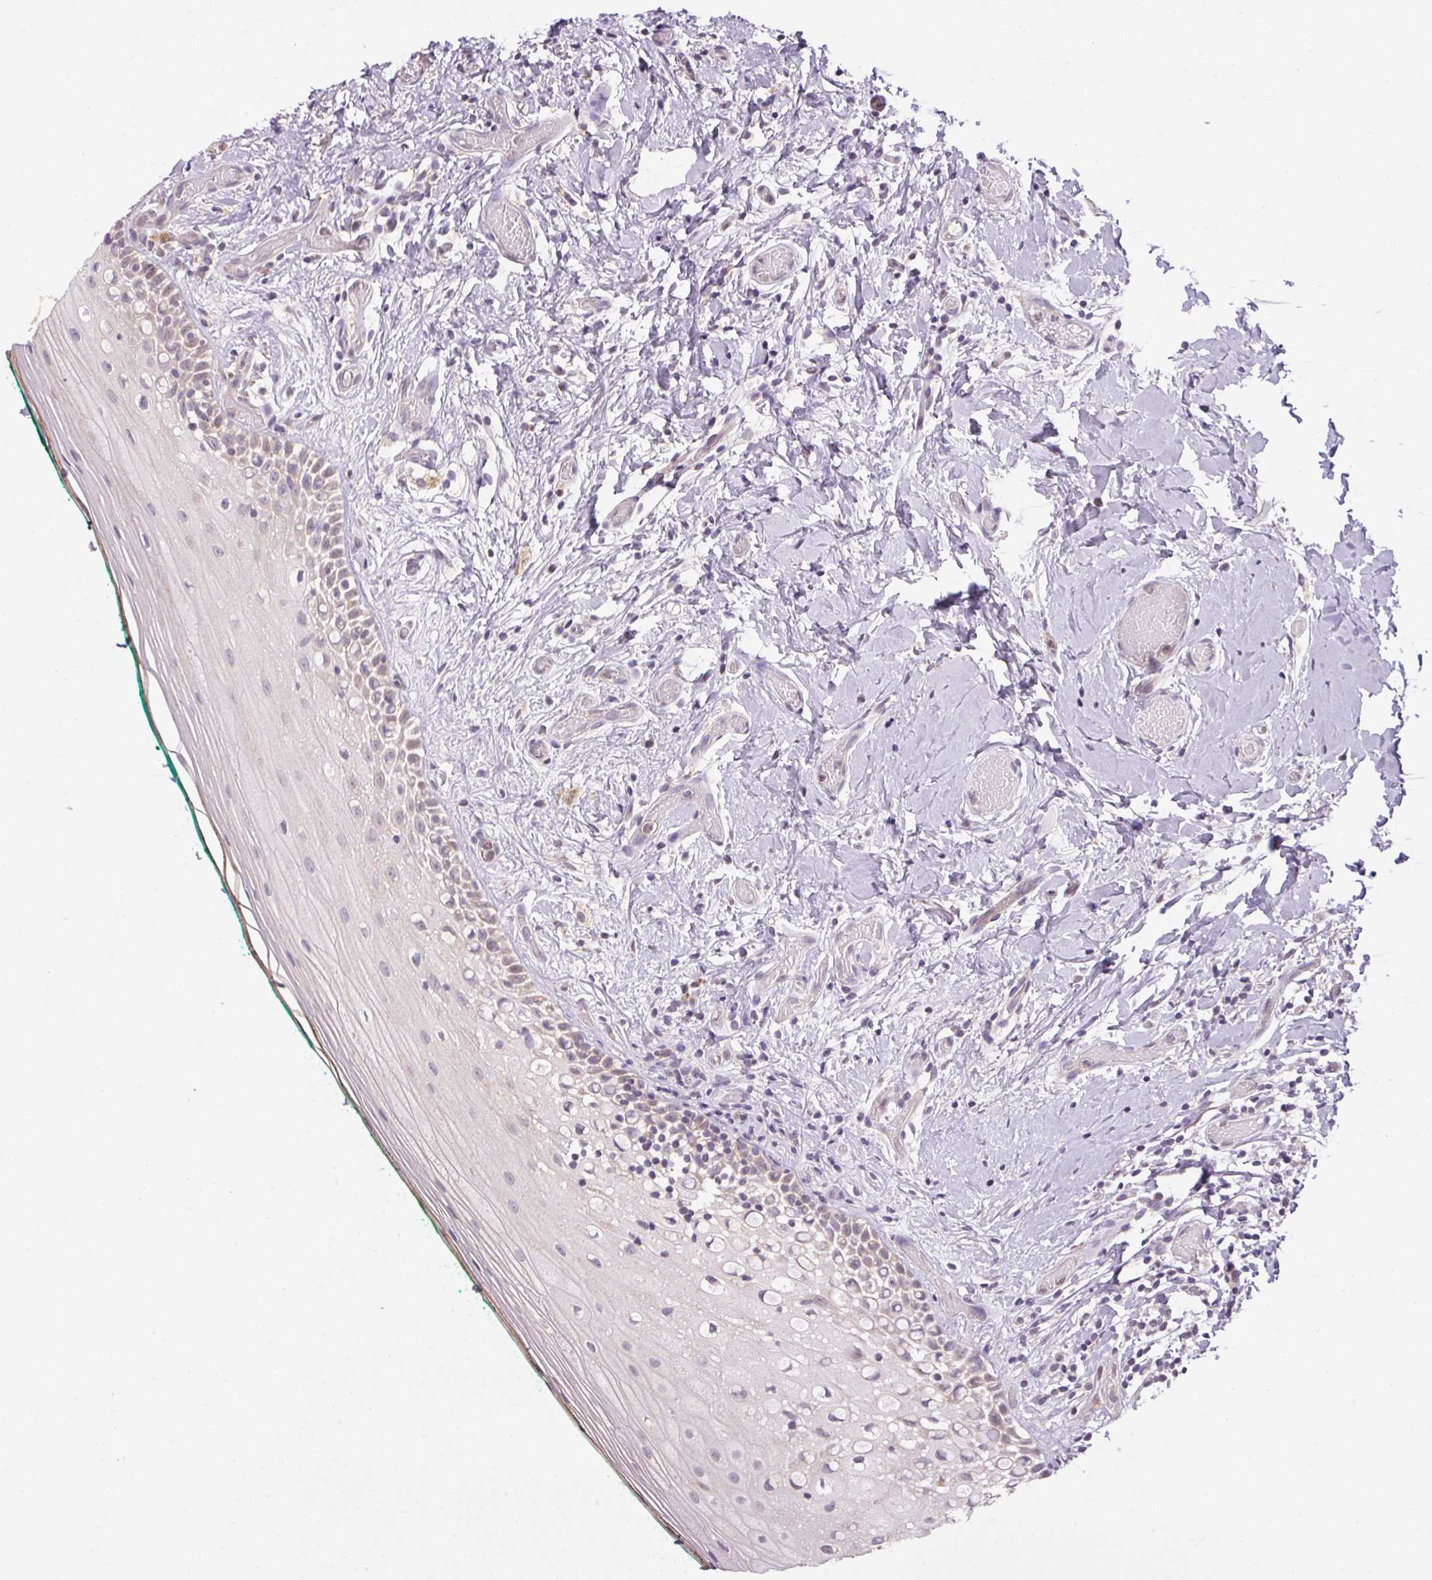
{"staining": {"intensity": "weak", "quantity": "<25%", "location": "nuclear"}, "tissue": "oral mucosa", "cell_type": "Squamous epithelial cells", "image_type": "normal", "snomed": [{"axis": "morphology", "description": "Normal tissue, NOS"}, {"axis": "topography", "description": "Oral tissue"}], "caption": "Benign oral mucosa was stained to show a protein in brown. There is no significant staining in squamous epithelial cells.", "gene": "SC5D", "patient": {"sex": "female", "age": 83}}